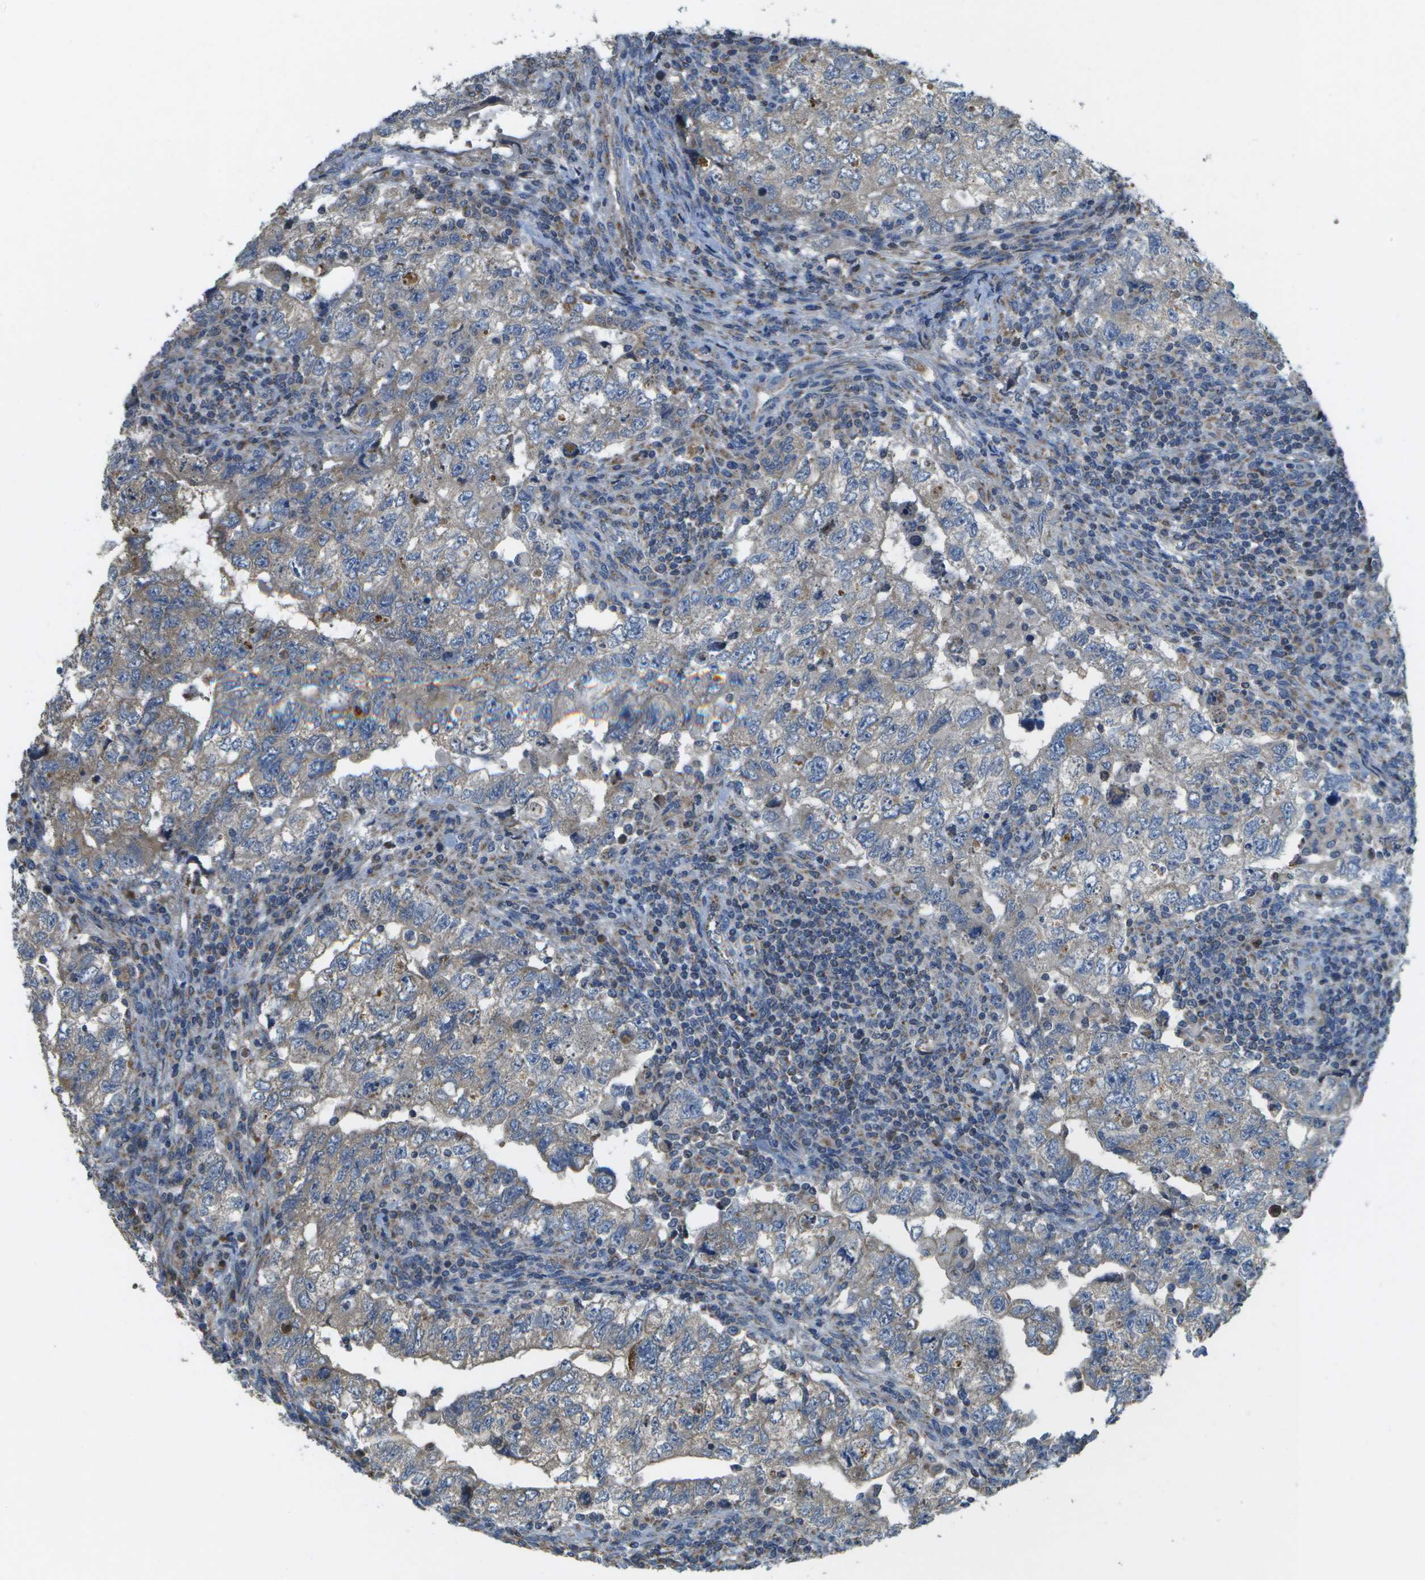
{"staining": {"intensity": "weak", "quantity": "<25%", "location": "cytoplasmic/membranous"}, "tissue": "testis cancer", "cell_type": "Tumor cells", "image_type": "cancer", "snomed": [{"axis": "morphology", "description": "Carcinoma, Embryonal, NOS"}, {"axis": "topography", "description": "Testis"}], "caption": "High magnification brightfield microscopy of embryonal carcinoma (testis) stained with DAB (brown) and counterstained with hematoxylin (blue): tumor cells show no significant expression.", "gene": "HADHA", "patient": {"sex": "male", "age": 36}}